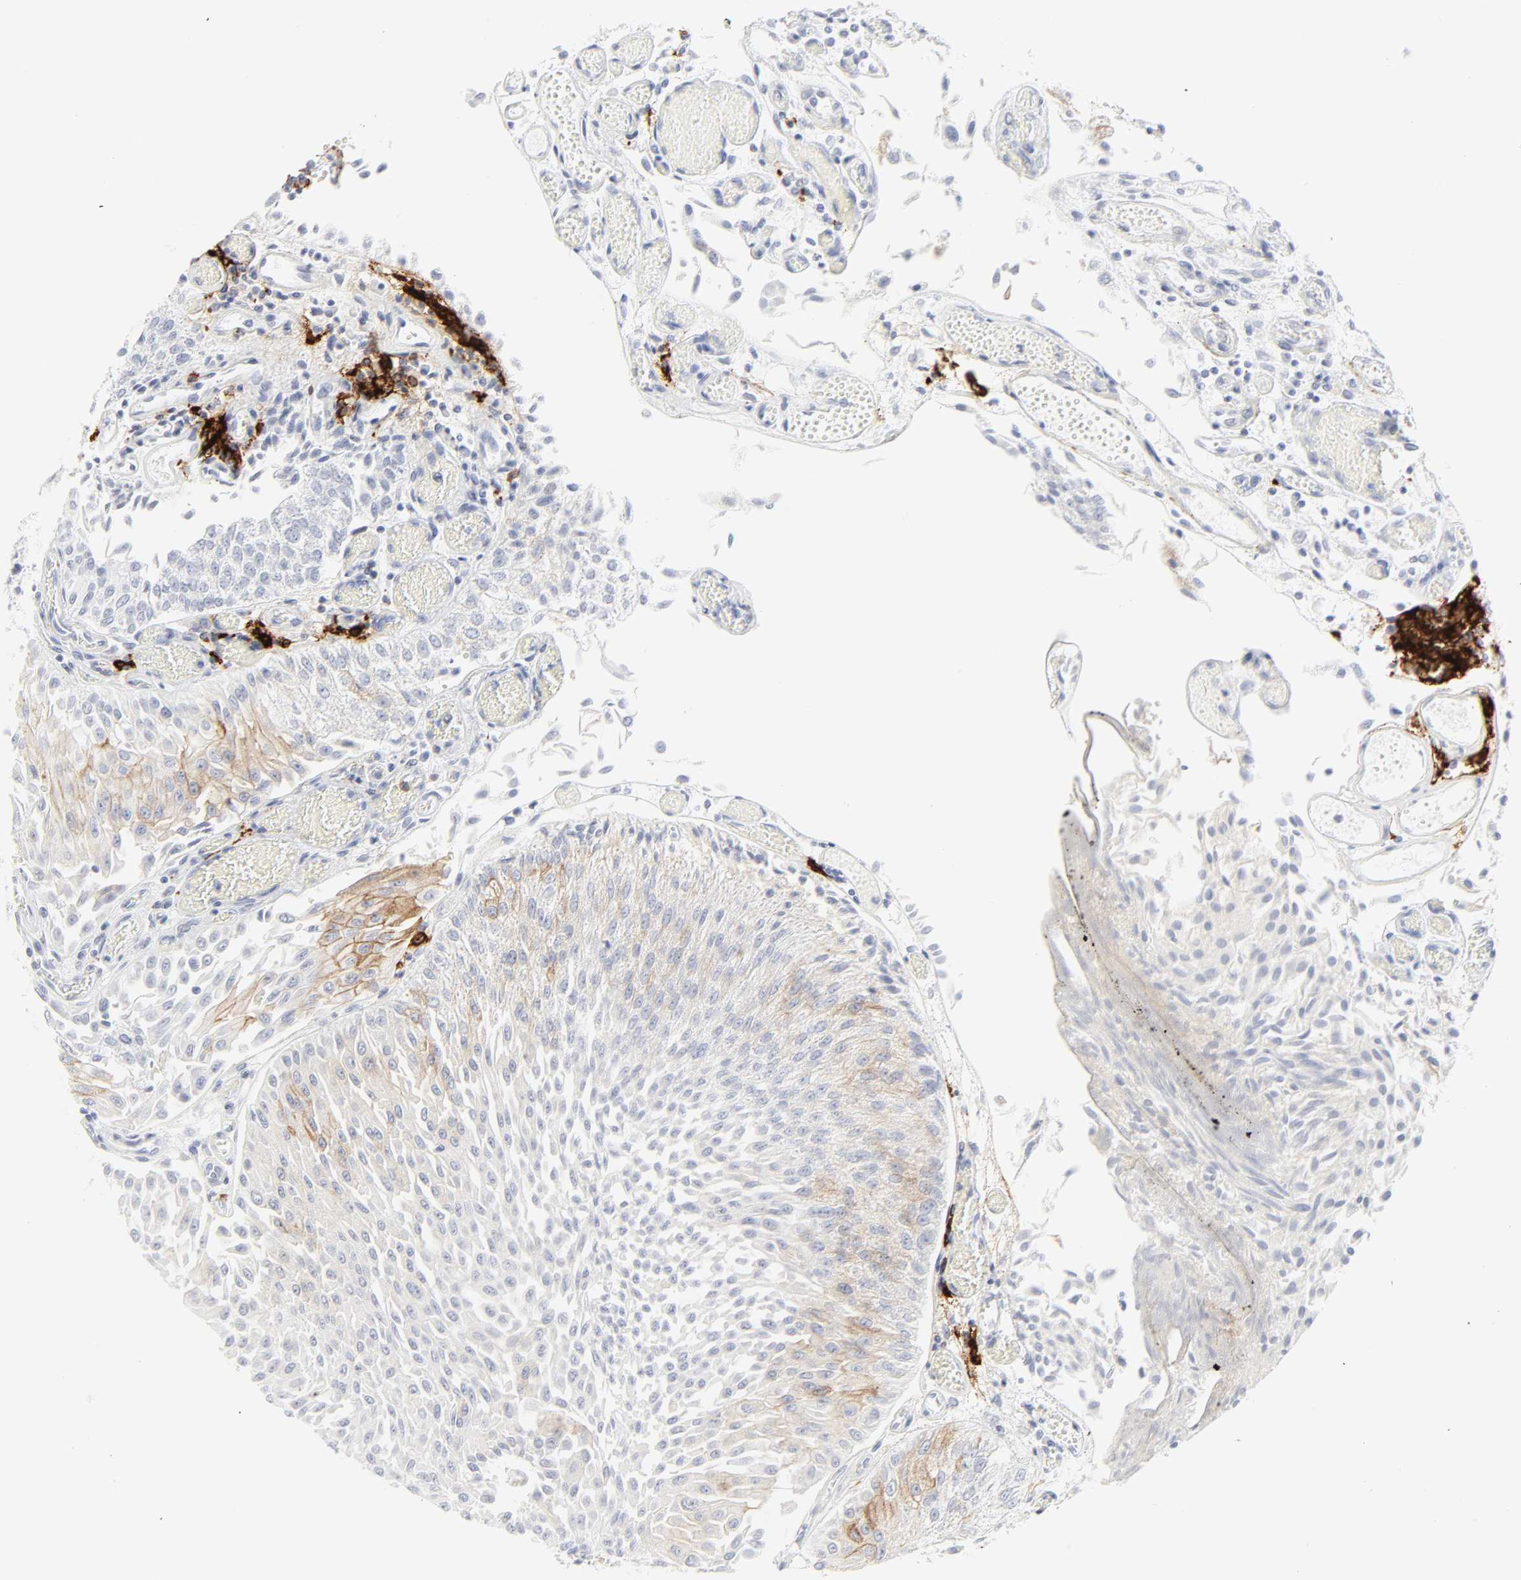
{"staining": {"intensity": "weak", "quantity": "<25%", "location": "cytoplasmic/membranous"}, "tissue": "urothelial cancer", "cell_type": "Tumor cells", "image_type": "cancer", "snomed": [{"axis": "morphology", "description": "Urothelial carcinoma, Low grade"}, {"axis": "topography", "description": "Urinary bladder"}], "caption": "Protein analysis of urothelial carcinoma (low-grade) reveals no significant expression in tumor cells. (DAB immunohistochemistry (IHC) visualized using brightfield microscopy, high magnification).", "gene": "CCR7", "patient": {"sex": "male", "age": 86}}